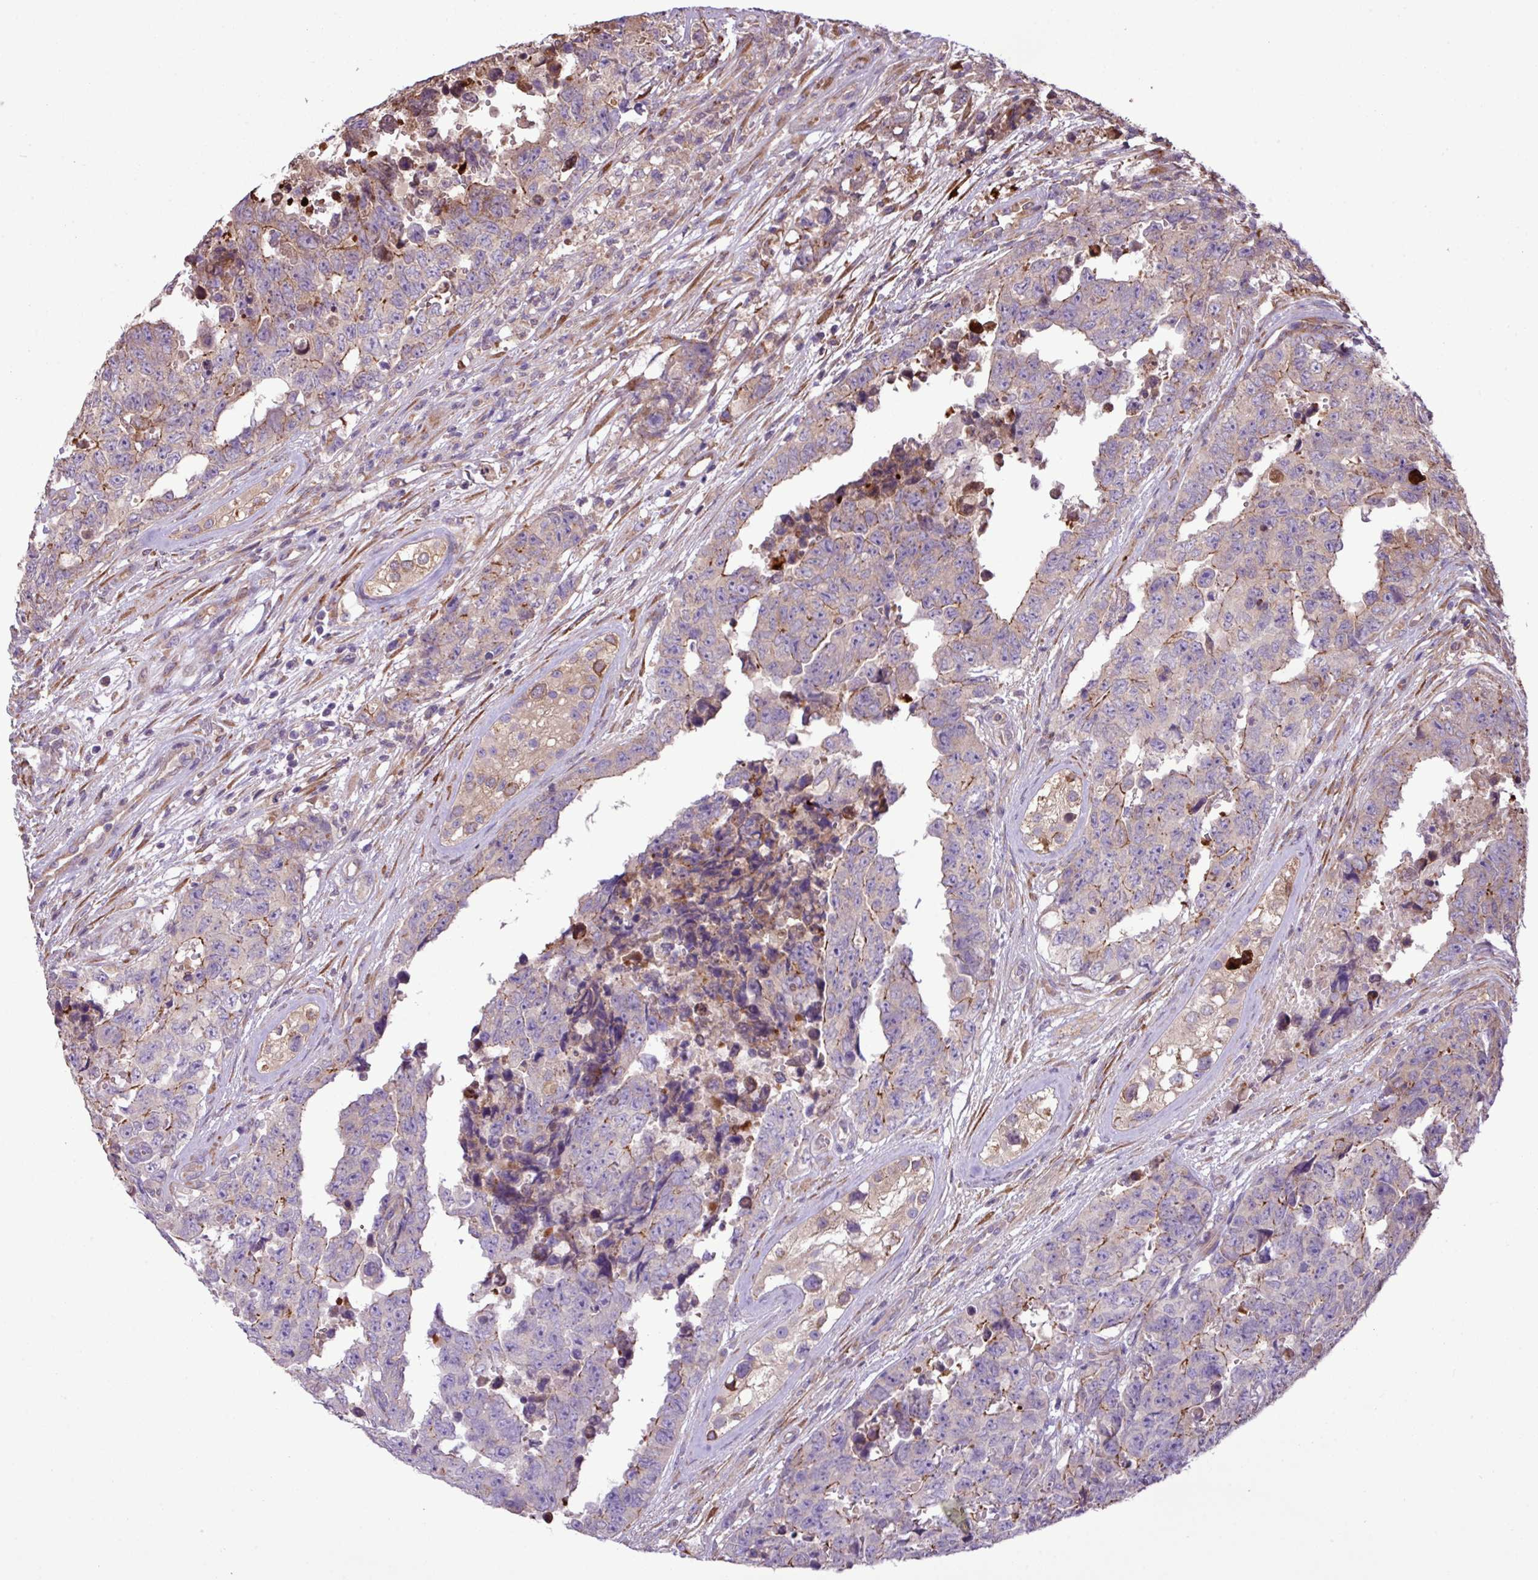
{"staining": {"intensity": "moderate", "quantity": "<25%", "location": "cytoplasmic/membranous"}, "tissue": "testis cancer", "cell_type": "Tumor cells", "image_type": "cancer", "snomed": [{"axis": "morphology", "description": "Normal tissue, NOS"}, {"axis": "morphology", "description": "Carcinoma, Embryonal, NOS"}, {"axis": "topography", "description": "Testis"}, {"axis": "topography", "description": "Epididymis"}], "caption": "Immunohistochemical staining of human testis cancer (embryonal carcinoma) demonstrates low levels of moderate cytoplasmic/membranous protein expression in approximately <25% of tumor cells.", "gene": "MEGF6", "patient": {"sex": "male", "age": 25}}